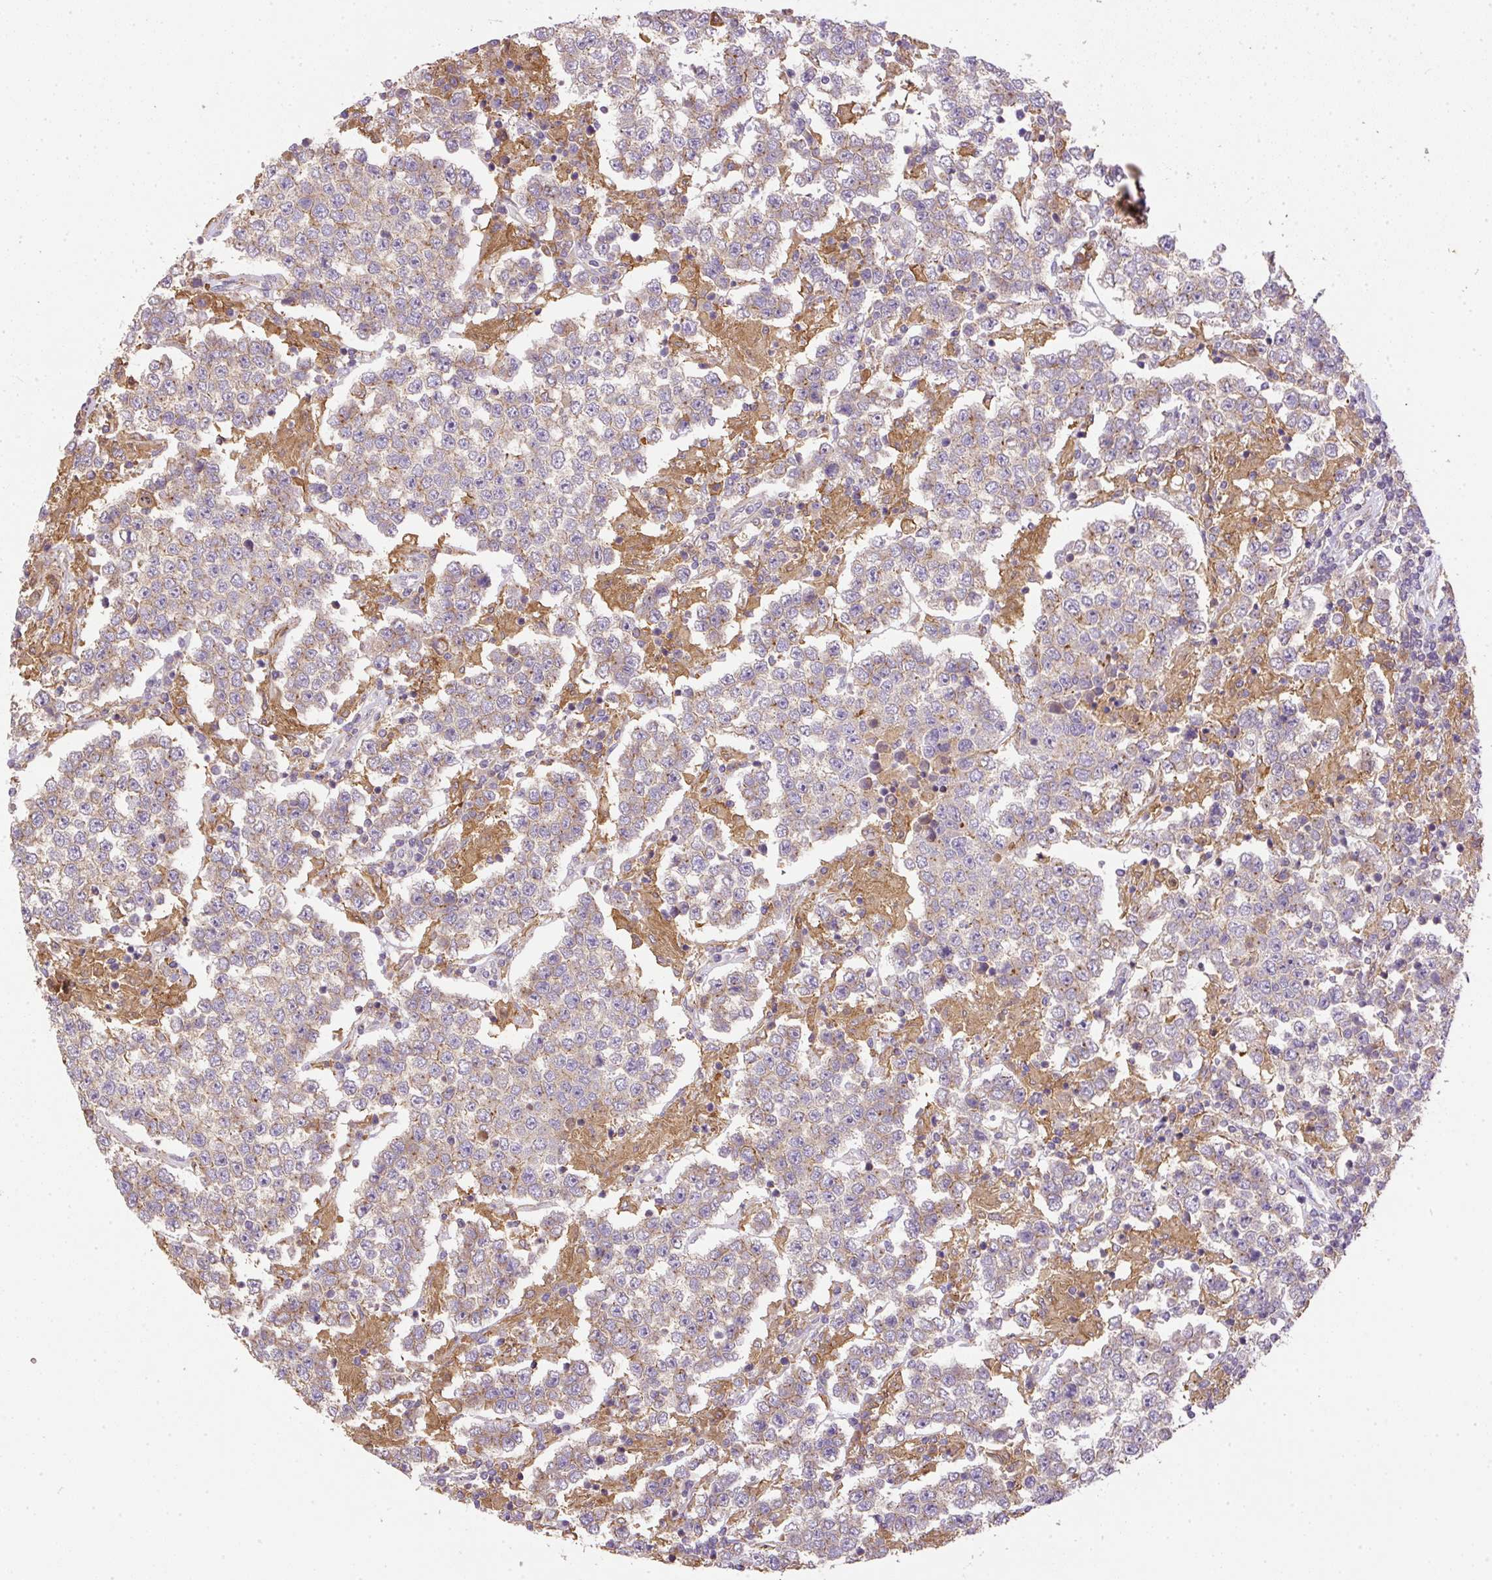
{"staining": {"intensity": "weak", "quantity": "<25%", "location": "cytoplasmic/membranous"}, "tissue": "testis cancer", "cell_type": "Tumor cells", "image_type": "cancer", "snomed": [{"axis": "morphology", "description": "Normal tissue, NOS"}, {"axis": "morphology", "description": "Urothelial carcinoma, High grade"}, {"axis": "morphology", "description": "Seminoma, NOS"}, {"axis": "morphology", "description": "Carcinoma, Embryonal, NOS"}, {"axis": "topography", "description": "Urinary bladder"}, {"axis": "topography", "description": "Testis"}], "caption": "Immunohistochemistry (IHC) histopathology image of neoplastic tissue: human testis cancer stained with DAB (3,3'-diaminobenzidine) reveals no significant protein positivity in tumor cells.", "gene": "DAPK1", "patient": {"sex": "male", "age": 41}}